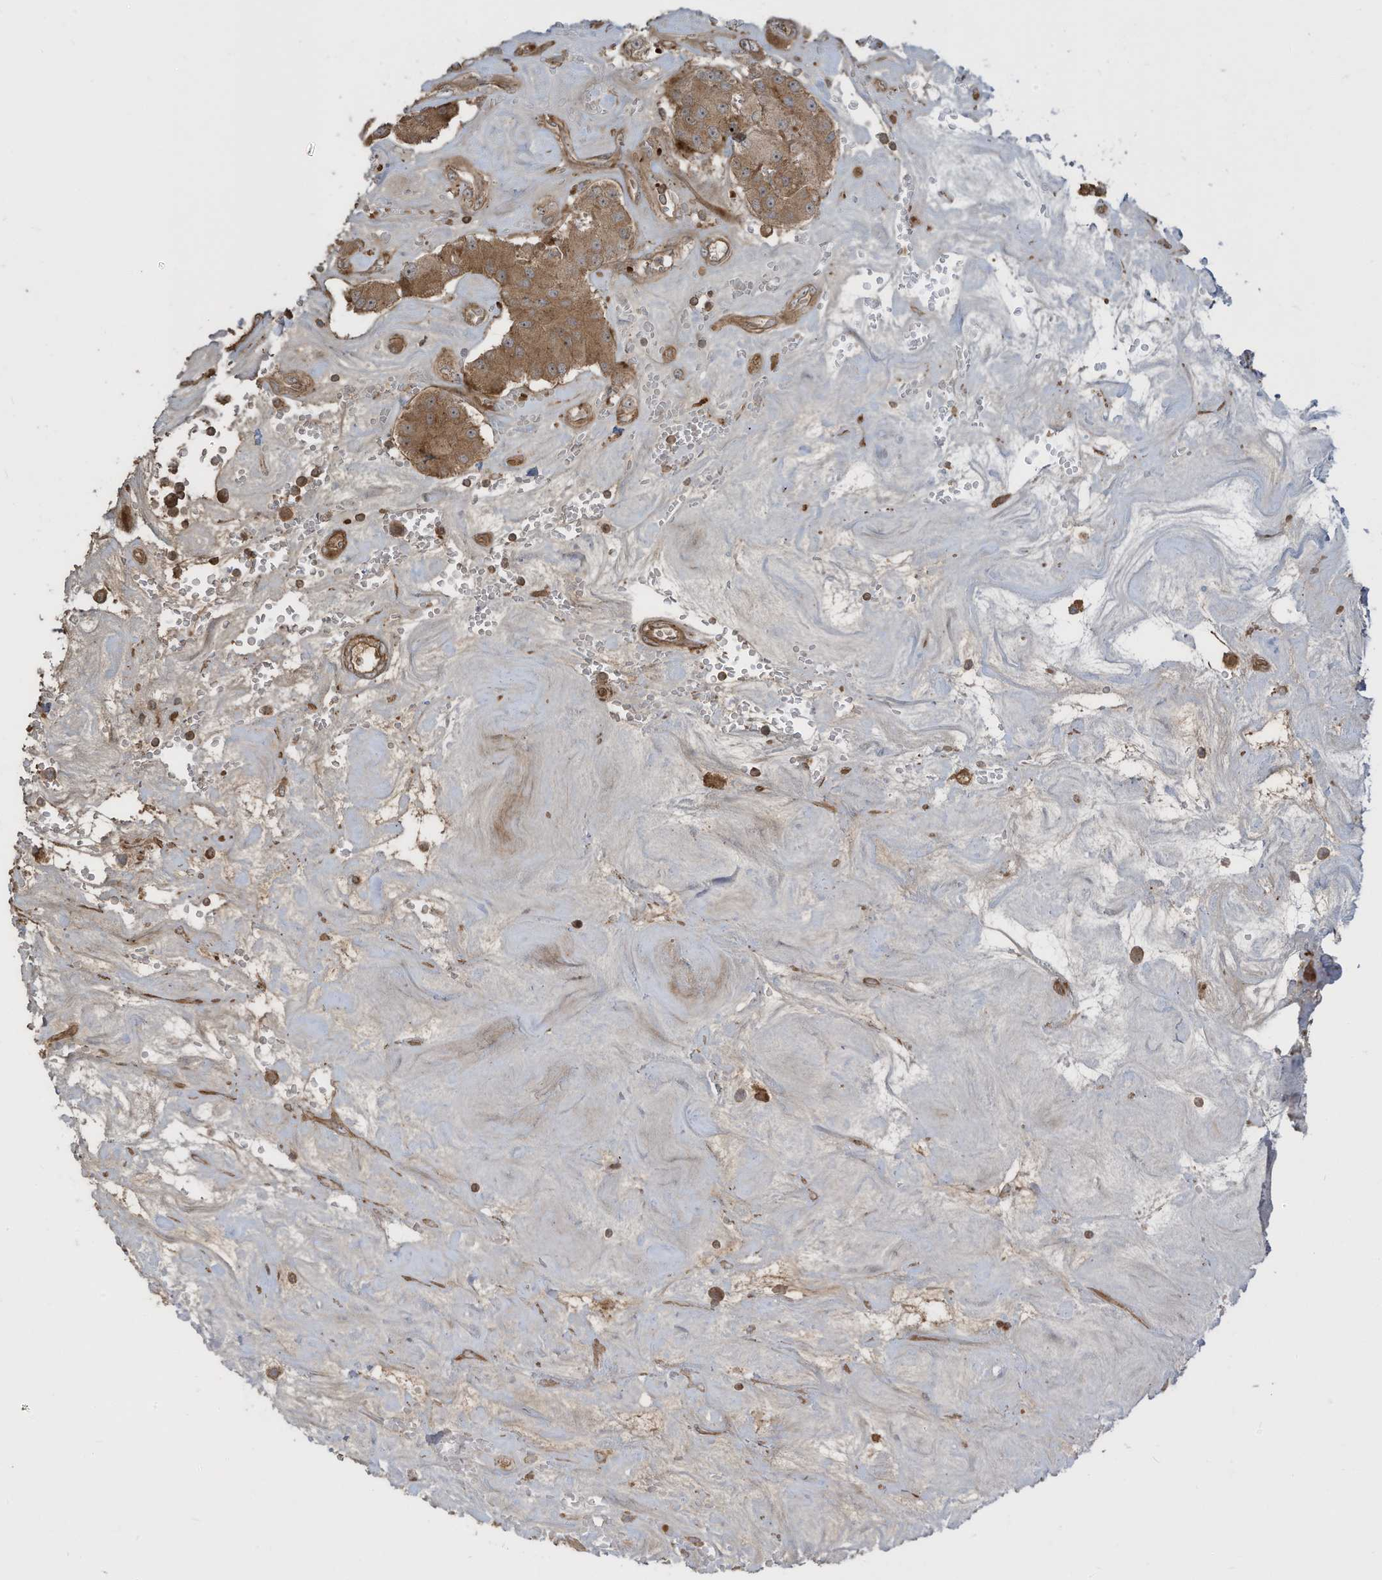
{"staining": {"intensity": "moderate", "quantity": ">75%", "location": "cytoplasmic/membranous"}, "tissue": "carcinoid", "cell_type": "Tumor cells", "image_type": "cancer", "snomed": [{"axis": "morphology", "description": "Carcinoid, malignant, NOS"}, {"axis": "topography", "description": "Pancreas"}], "caption": "Protein staining exhibits moderate cytoplasmic/membranous staining in approximately >75% of tumor cells in malignant carcinoid.", "gene": "ENTR1", "patient": {"sex": "male", "age": 41}}